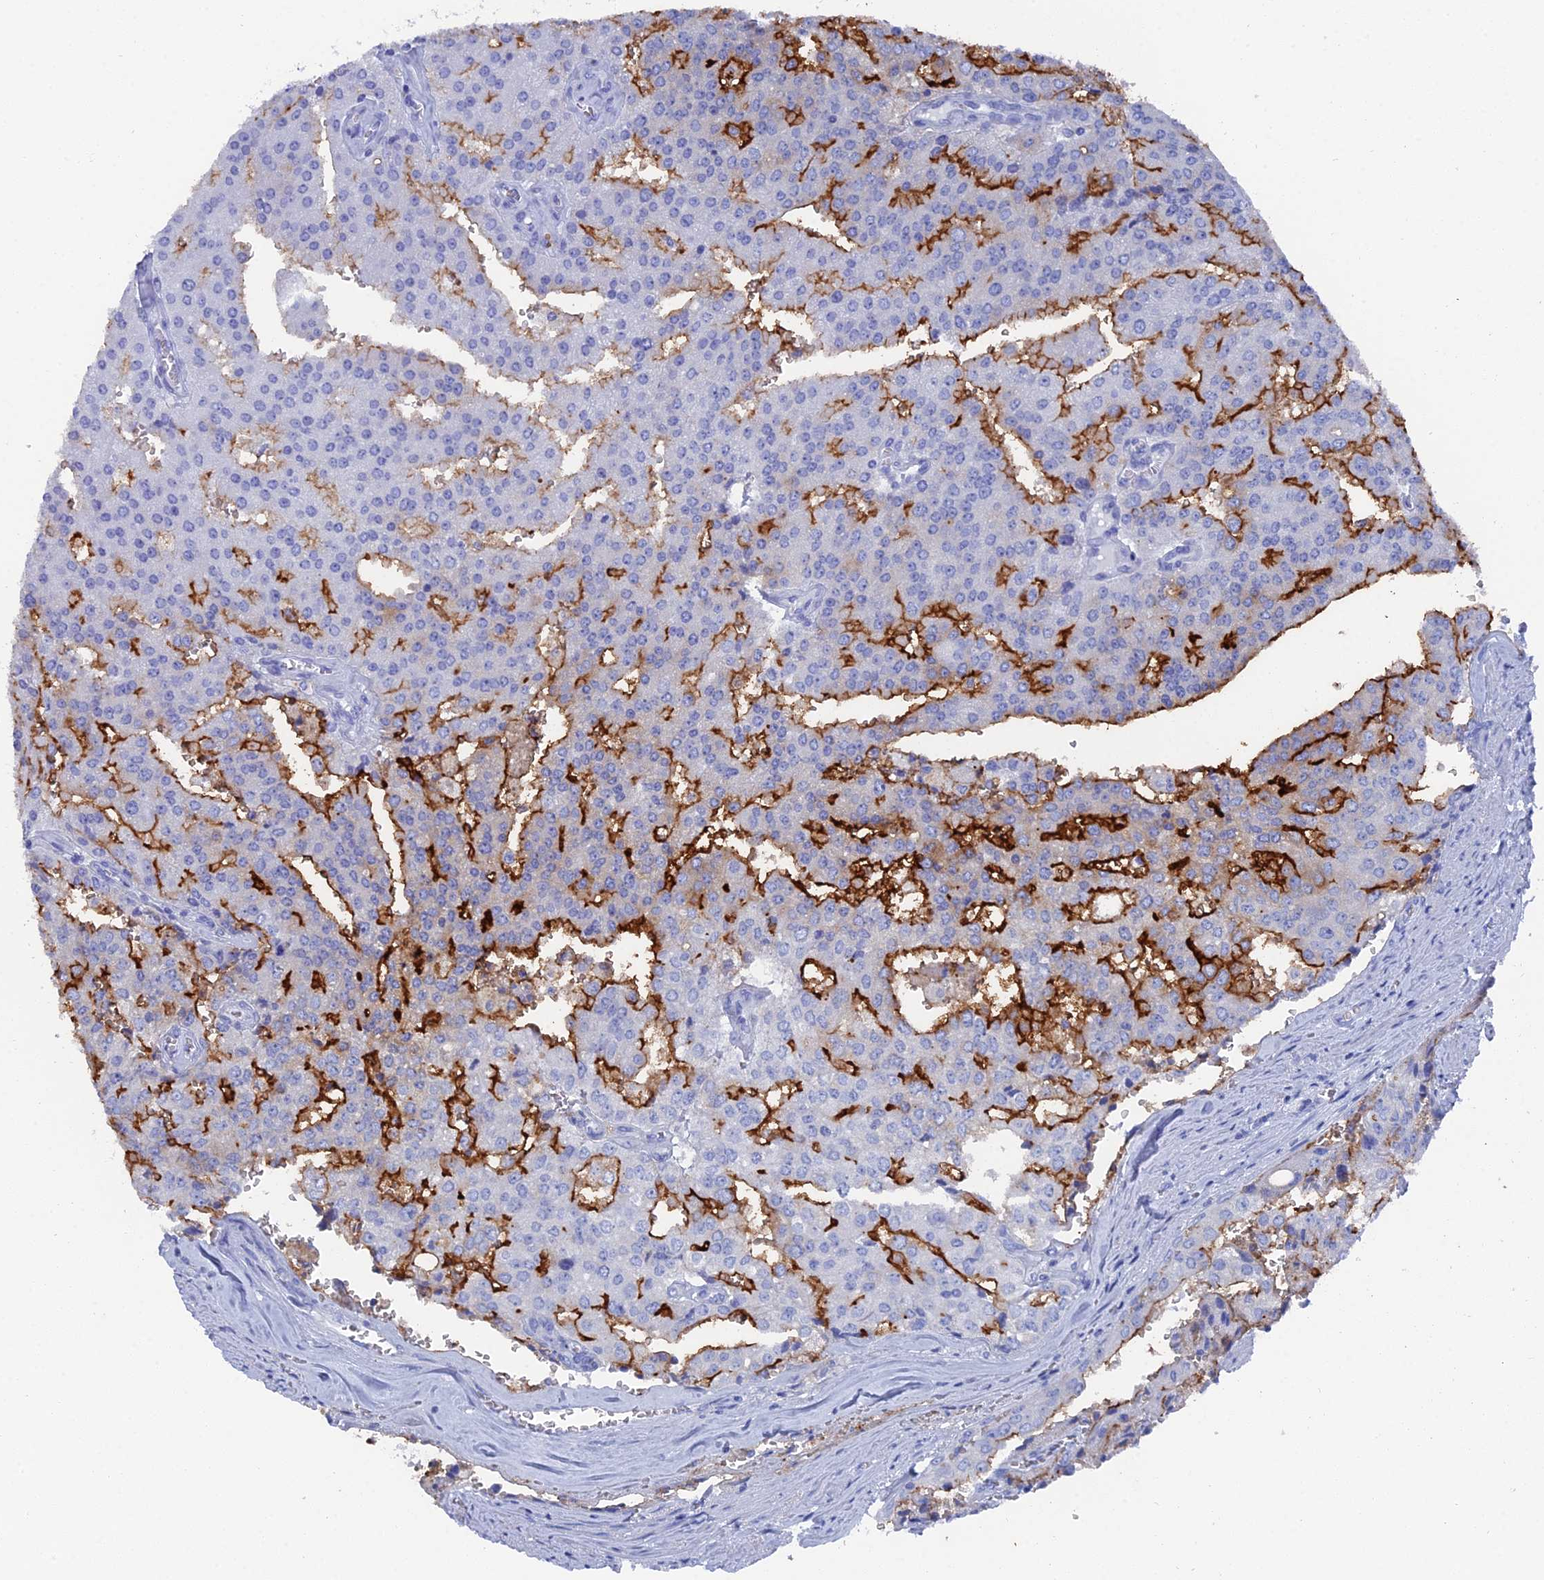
{"staining": {"intensity": "strong", "quantity": "<25%", "location": "cytoplasmic/membranous"}, "tissue": "prostate cancer", "cell_type": "Tumor cells", "image_type": "cancer", "snomed": [{"axis": "morphology", "description": "Adenocarcinoma, High grade"}, {"axis": "topography", "description": "Prostate"}], "caption": "There is medium levels of strong cytoplasmic/membranous staining in tumor cells of prostate adenocarcinoma (high-grade), as demonstrated by immunohistochemical staining (brown color).", "gene": "ENPP3", "patient": {"sex": "male", "age": 68}}